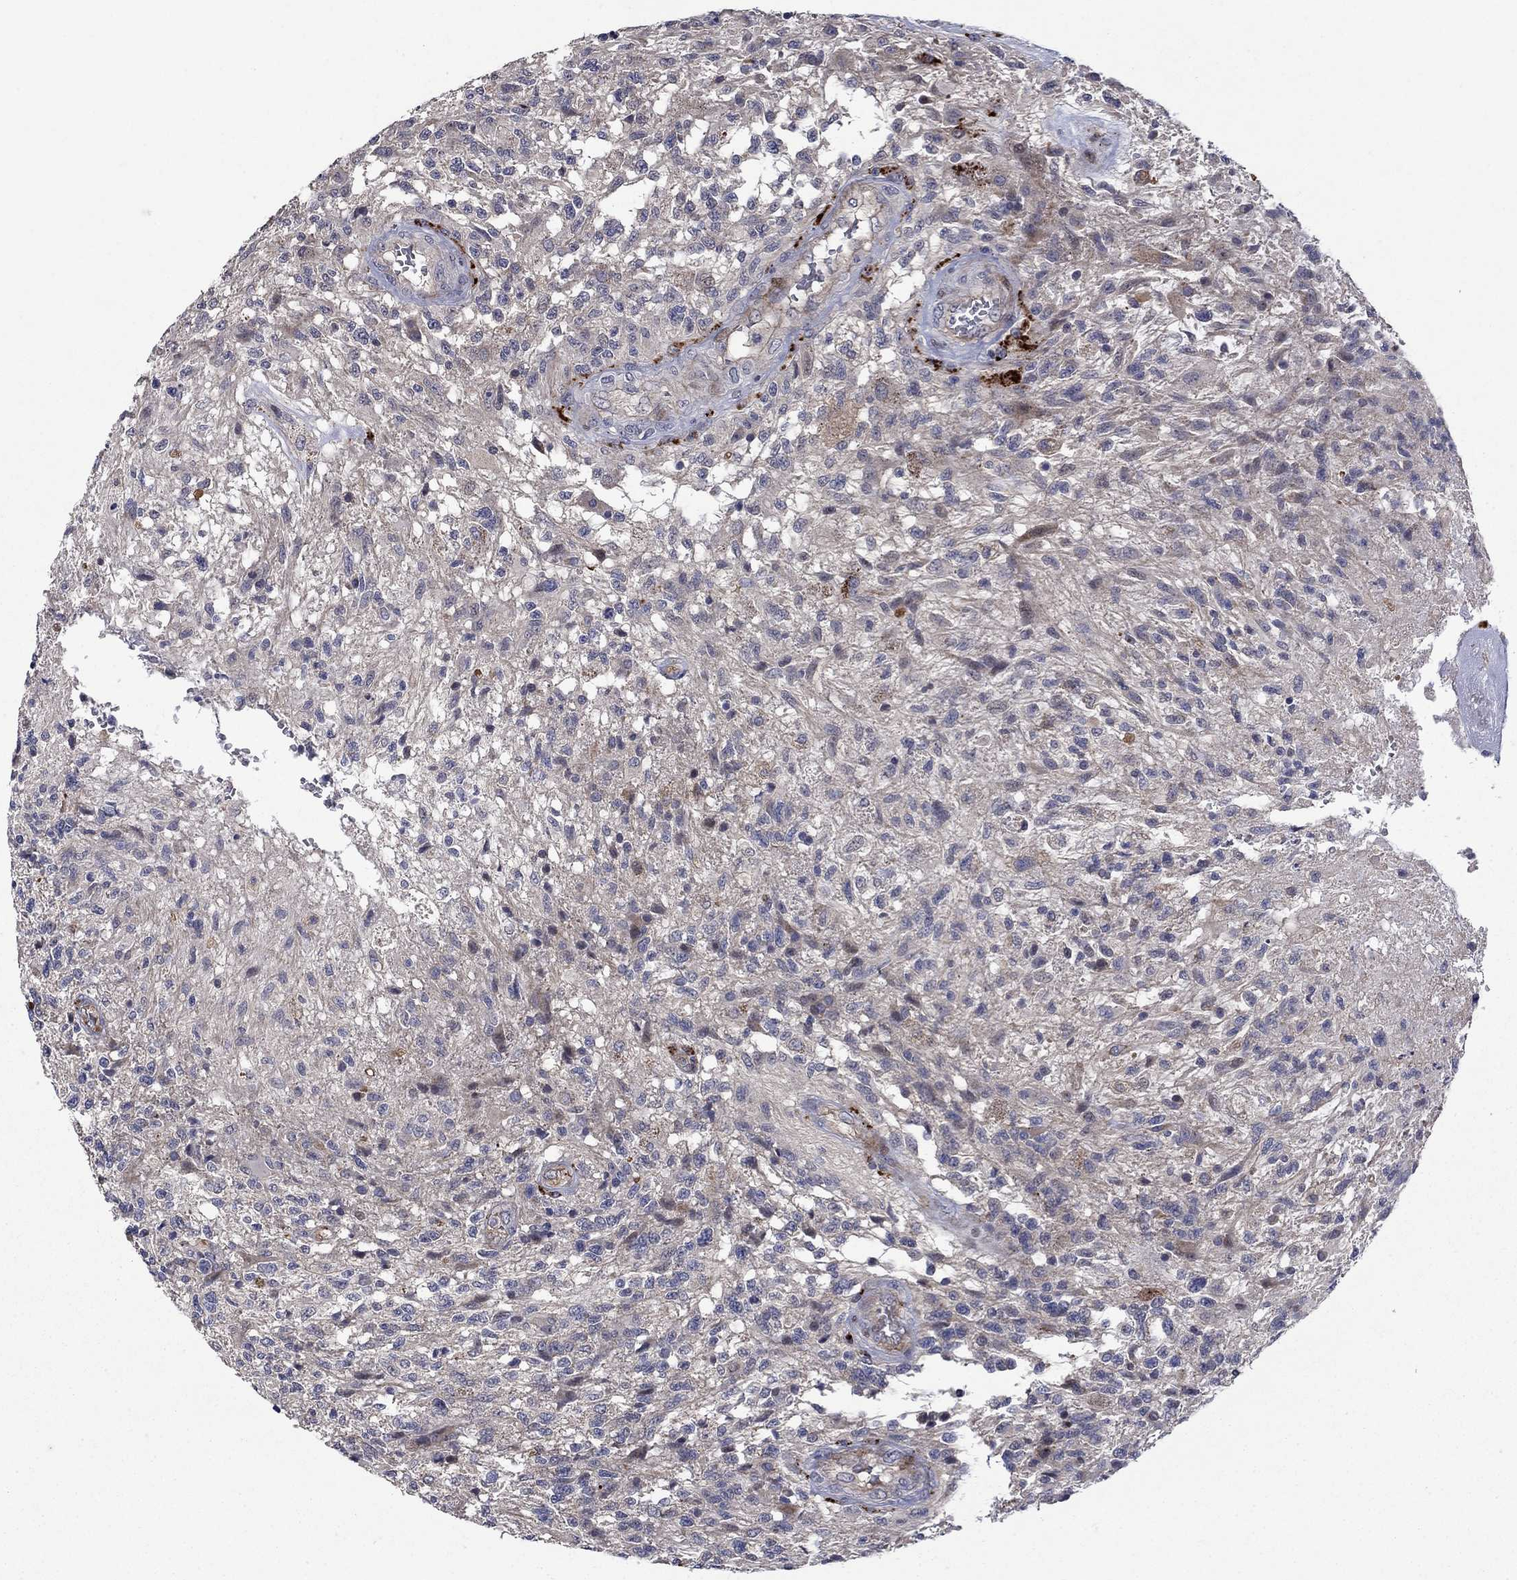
{"staining": {"intensity": "negative", "quantity": "none", "location": "none"}, "tissue": "glioma", "cell_type": "Tumor cells", "image_type": "cancer", "snomed": [{"axis": "morphology", "description": "Glioma, malignant, High grade"}, {"axis": "topography", "description": "Brain"}], "caption": "DAB immunohistochemical staining of human glioma shows no significant positivity in tumor cells. The staining is performed using DAB brown chromogen with nuclei counter-stained in using hematoxylin.", "gene": "SLC7A1", "patient": {"sex": "male", "age": 56}}